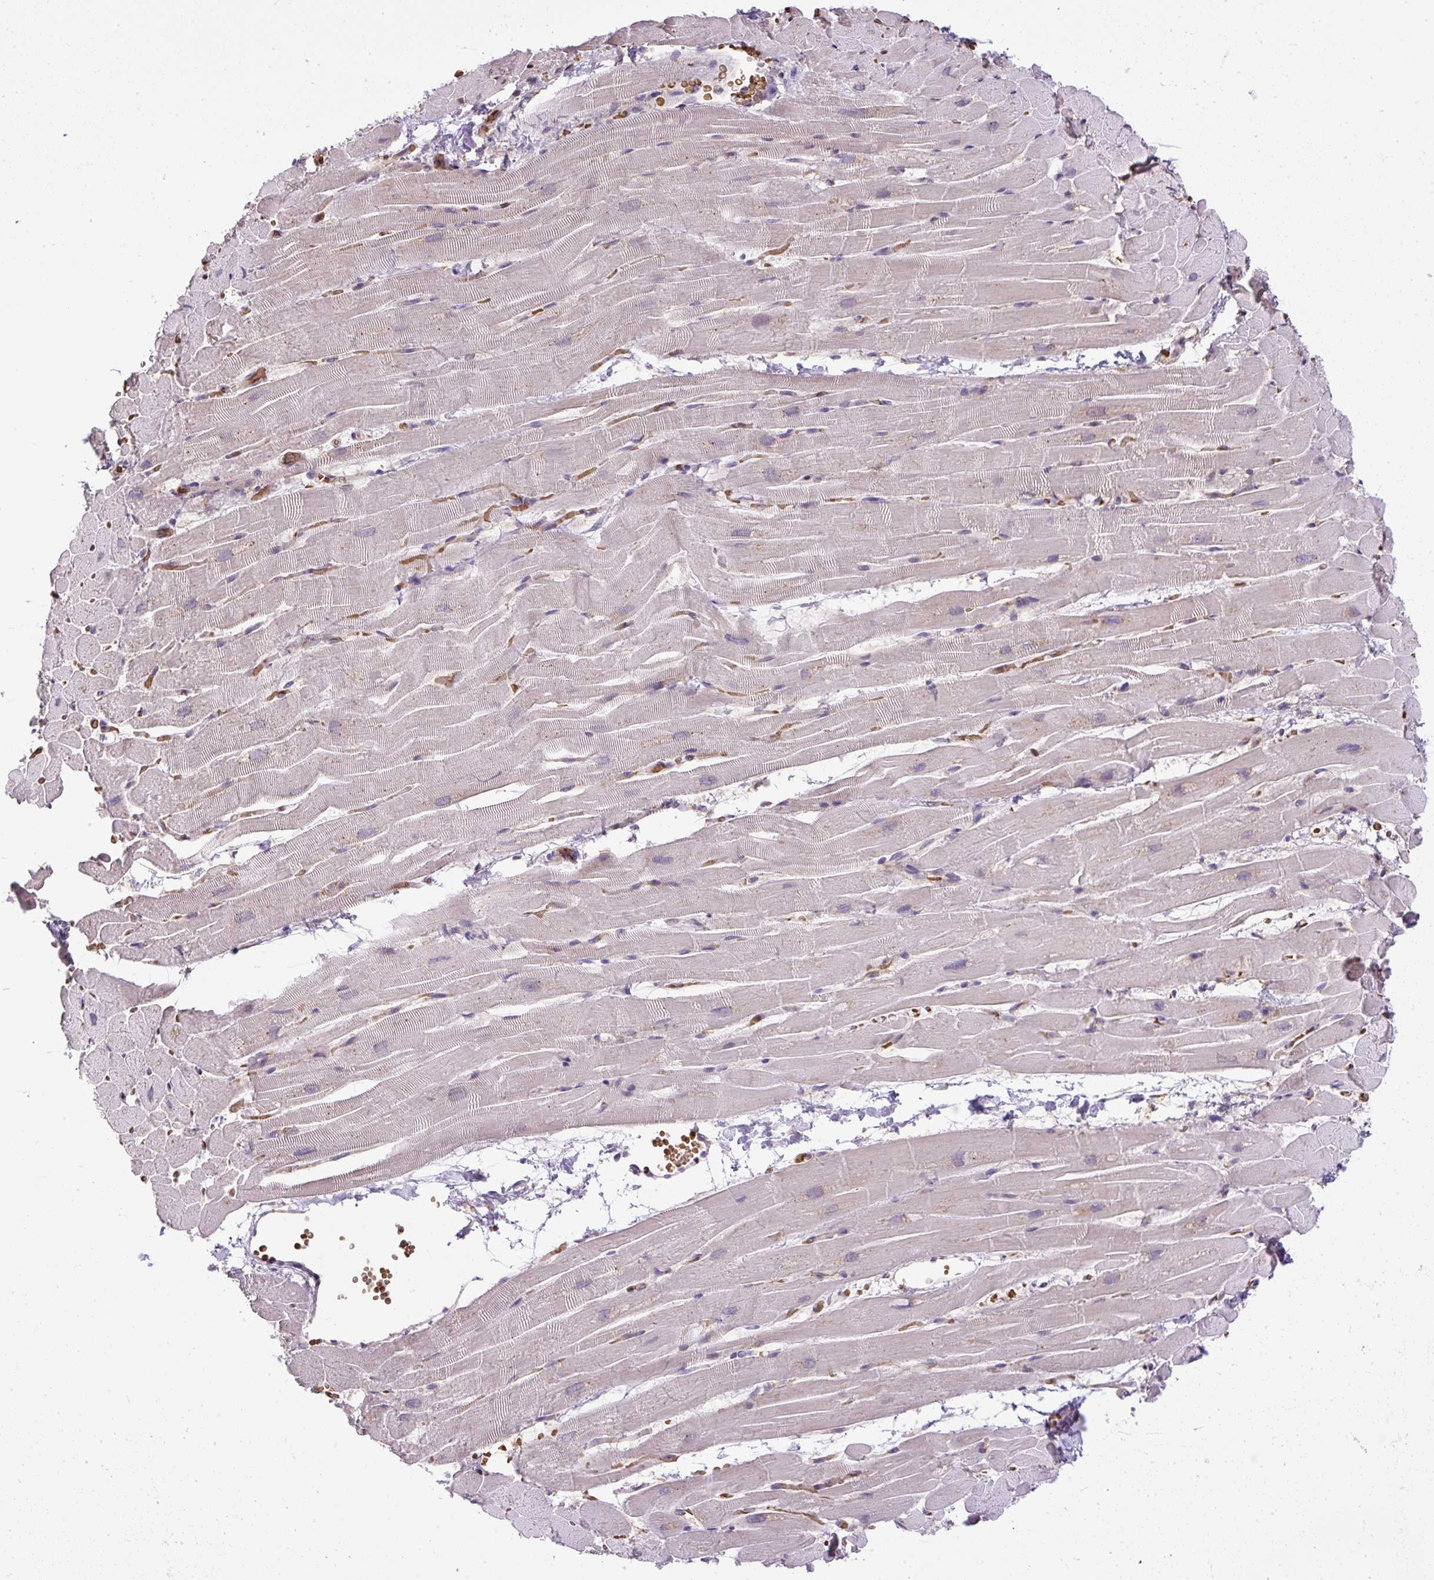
{"staining": {"intensity": "negative", "quantity": "none", "location": "none"}, "tissue": "heart muscle", "cell_type": "Cardiomyocytes", "image_type": "normal", "snomed": [{"axis": "morphology", "description": "Normal tissue, NOS"}, {"axis": "topography", "description": "Heart"}], "caption": "High power microscopy micrograph of an immunohistochemistry (IHC) histopathology image of normal heart muscle, revealing no significant expression in cardiomyocytes. (Stains: DAB (3,3'-diaminobenzidine) immunohistochemistry with hematoxylin counter stain, Microscopy: brightfield microscopy at high magnification).", "gene": "SMC4", "patient": {"sex": "male", "age": 37}}